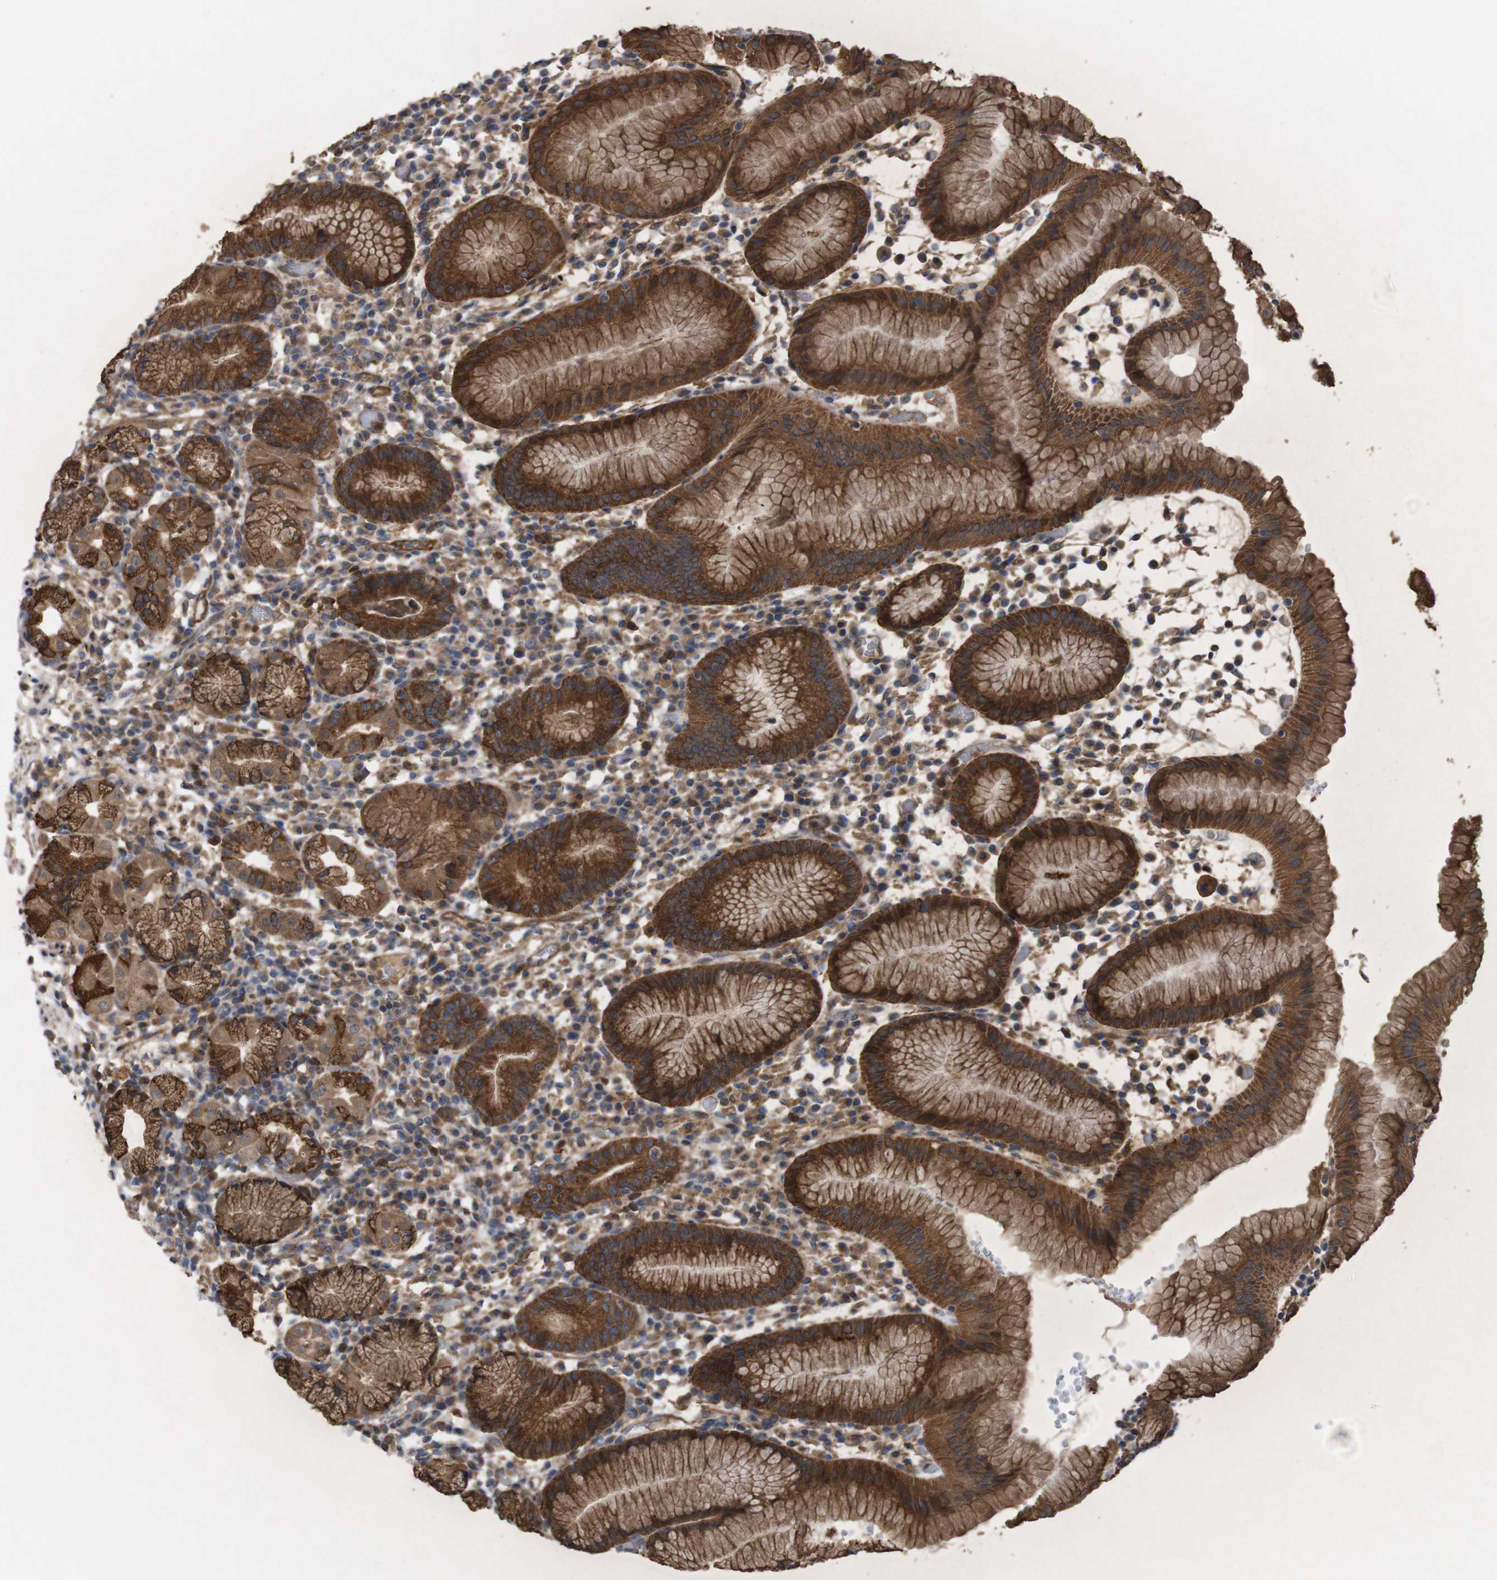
{"staining": {"intensity": "moderate", "quantity": ">75%", "location": "cytoplasmic/membranous"}, "tissue": "stomach", "cell_type": "Glandular cells", "image_type": "normal", "snomed": [{"axis": "morphology", "description": "Normal tissue, NOS"}, {"axis": "topography", "description": "Stomach"}, {"axis": "topography", "description": "Stomach, lower"}], "caption": "Immunohistochemistry (IHC) (DAB (3,3'-diaminobenzidine)) staining of unremarkable human stomach demonstrates moderate cytoplasmic/membranous protein positivity in approximately >75% of glandular cells.", "gene": "TIAM1", "patient": {"sex": "female", "age": 75}}